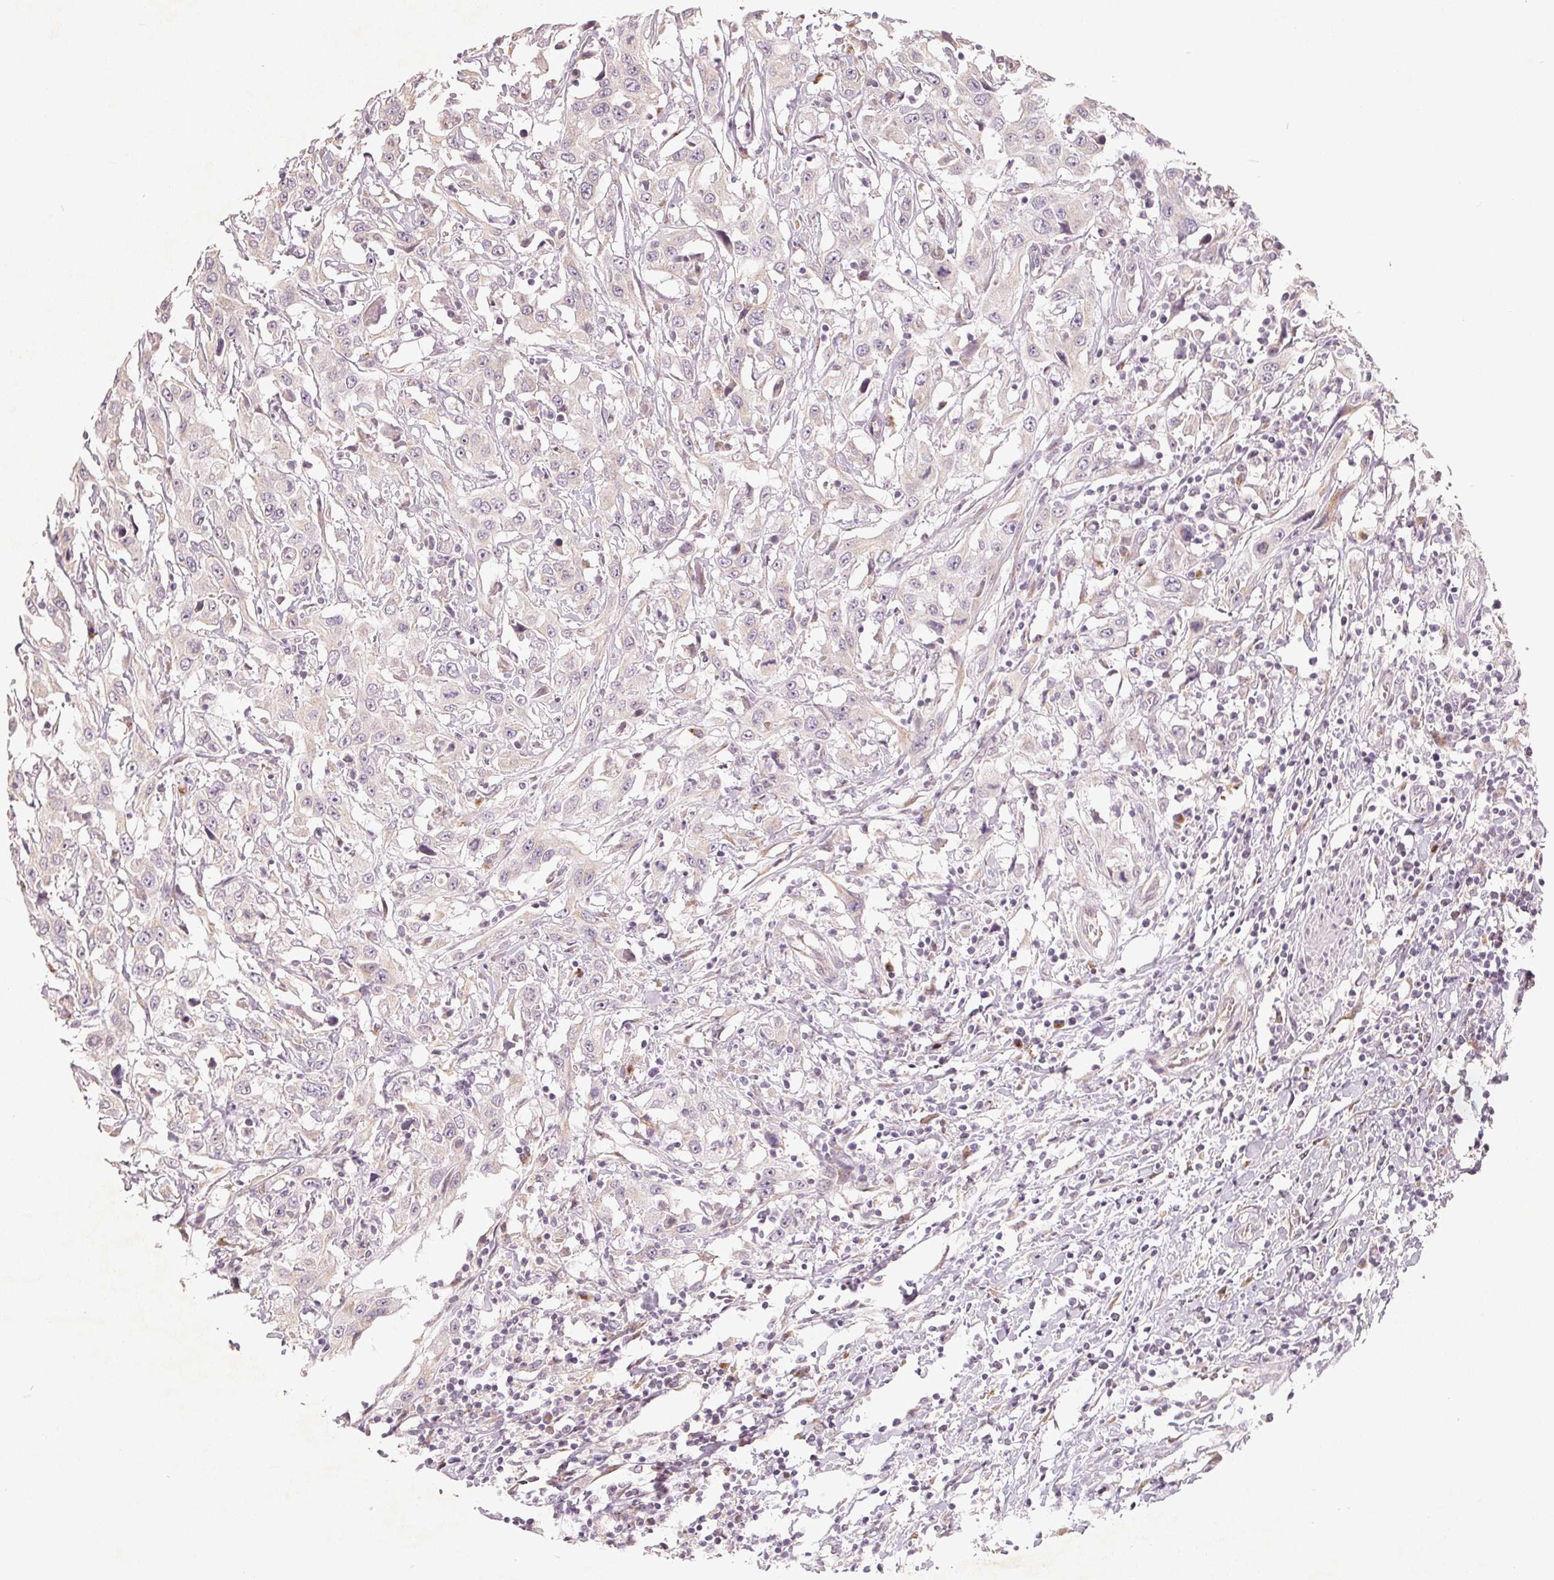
{"staining": {"intensity": "negative", "quantity": "none", "location": "none"}, "tissue": "urothelial cancer", "cell_type": "Tumor cells", "image_type": "cancer", "snomed": [{"axis": "morphology", "description": "Urothelial carcinoma, High grade"}, {"axis": "topography", "description": "Urinary bladder"}], "caption": "High magnification brightfield microscopy of urothelial cancer stained with DAB (brown) and counterstained with hematoxylin (blue): tumor cells show no significant positivity. Nuclei are stained in blue.", "gene": "TMSB15B", "patient": {"sex": "male", "age": 61}}